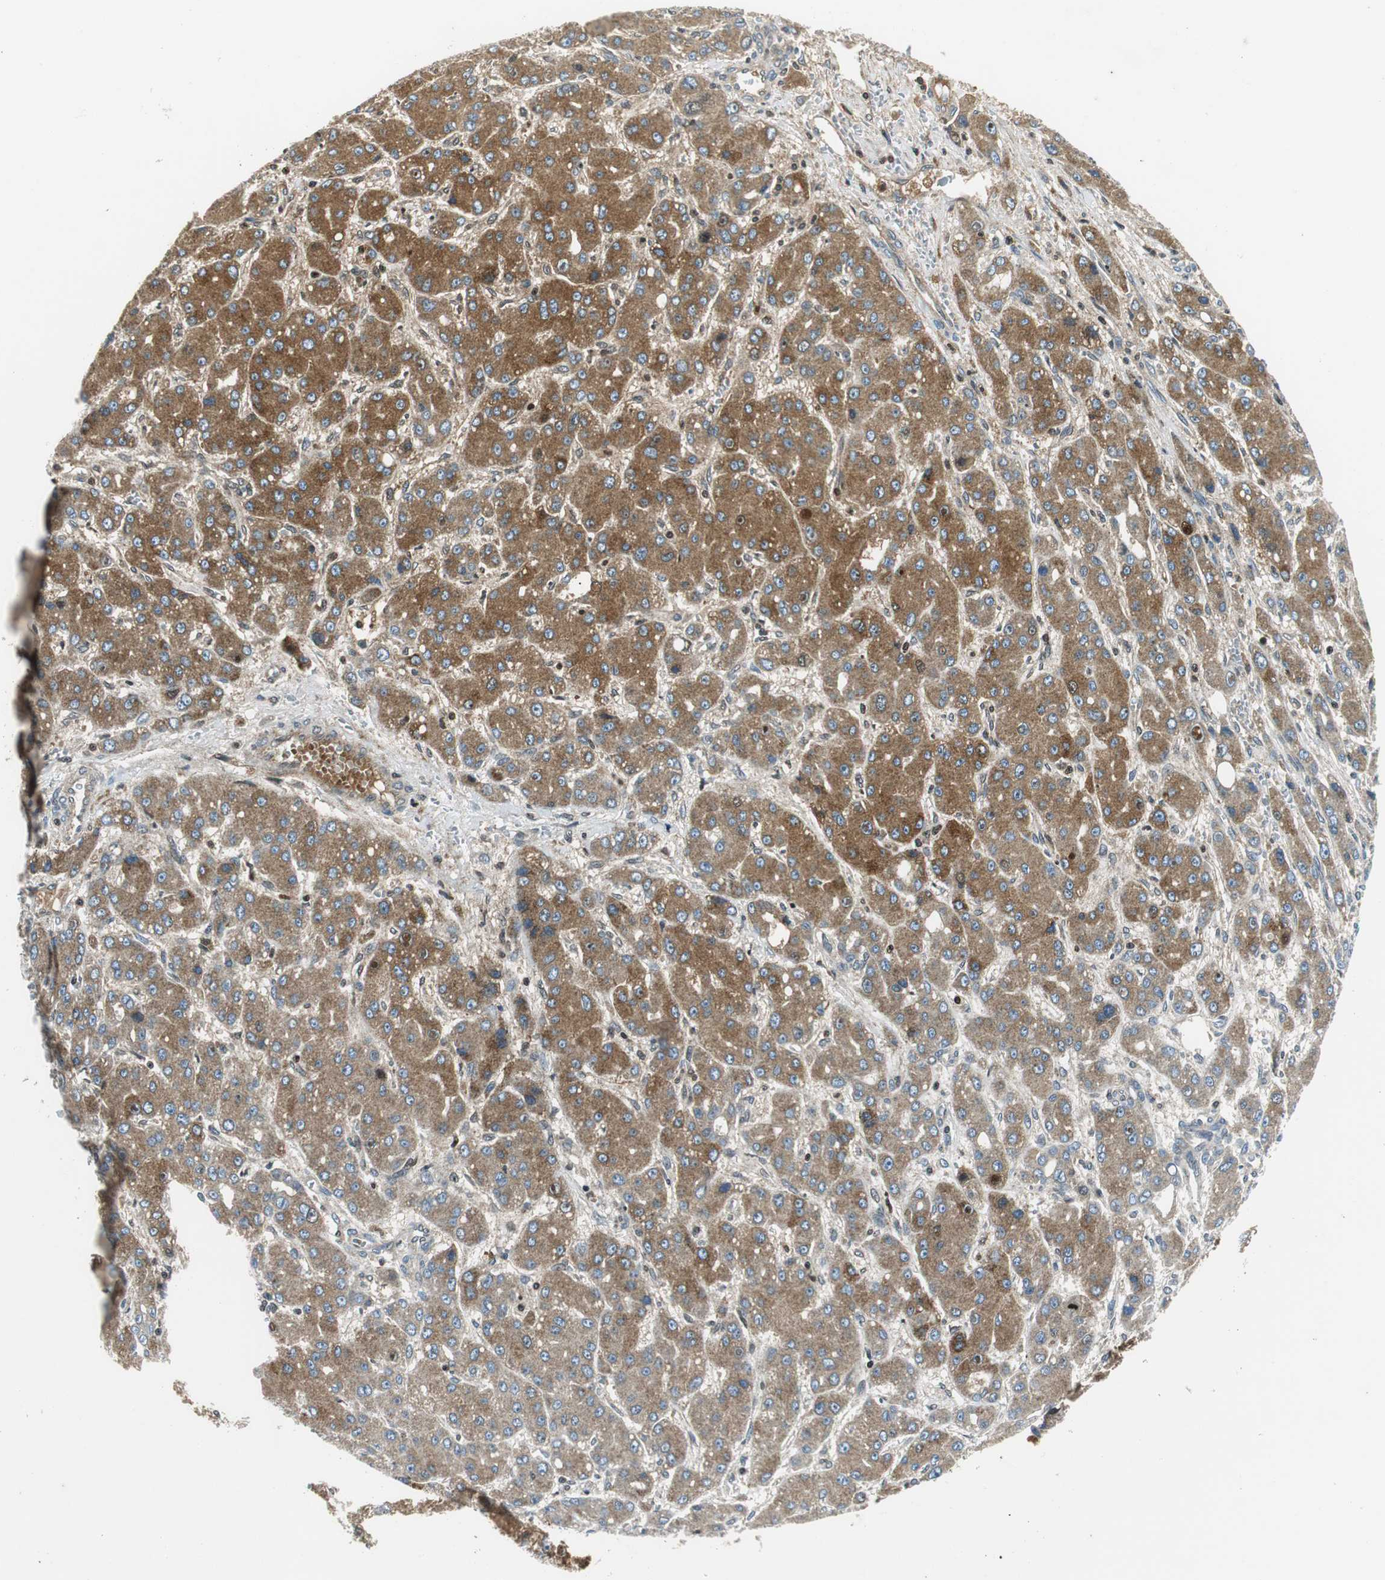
{"staining": {"intensity": "moderate", "quantity": ">75%", "location": "cytoplasmic/membranous"}, "tissue": "liver cancer", "cell_type": "Tumor cells", "image_type": "cancer", "snomed": [{"axis": "morphology", "description": "Carcinoma, Hepatocellular, NOS"}, {"axis": "topography", "description": "Liver"}], "caption": "Immunohistochemical staining of human hepatocellular carcinoma (liver) displays moderate cytoplasmic/membranous protein positivity in about >75% of tumor cells.", "gene": "ORM1", "patient": {"sex": "male", "age": 55}}